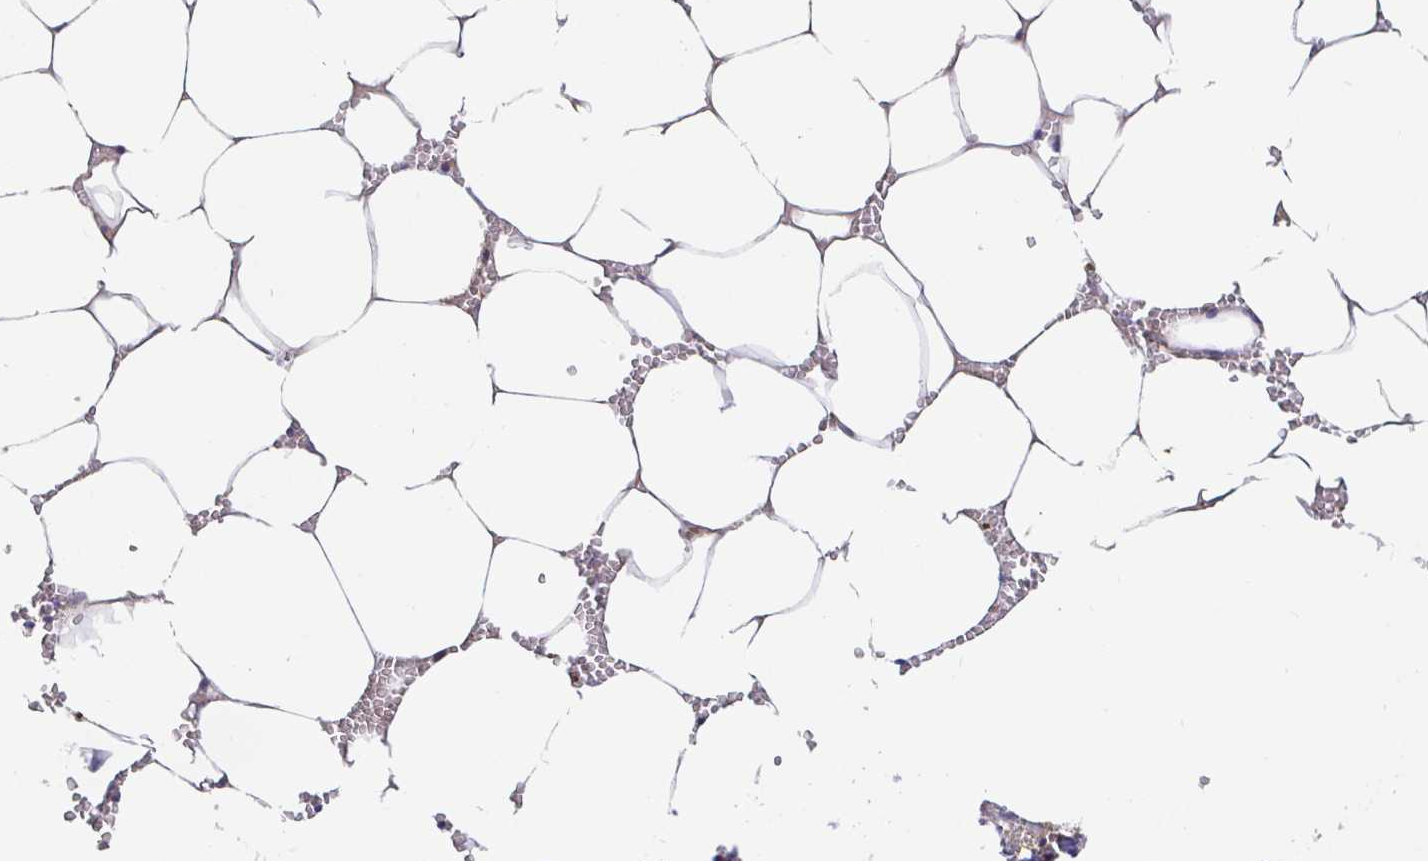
{"staining": {"intensity": "strong", "quantity": "25%-75%", "location": "cytoplasmic/membranous"}, "tissue": "bone marrow", "cell_type": "Hematopoietic cells", "image_type": "normal", "snomed": [{"axis": "morphology", "description": "Normal tissue, NOS"}, {"axis": "topography", "description": "Bone marrow"}], "caption": "Protein expression analysis of unremarkable human bone marrow reveals strong cytoplasmic/membranous positivity in approximately 25%-75% of hematopoietic cells.", "gene": "HAGH", "patient": {"sex": "male", "age": 54}}